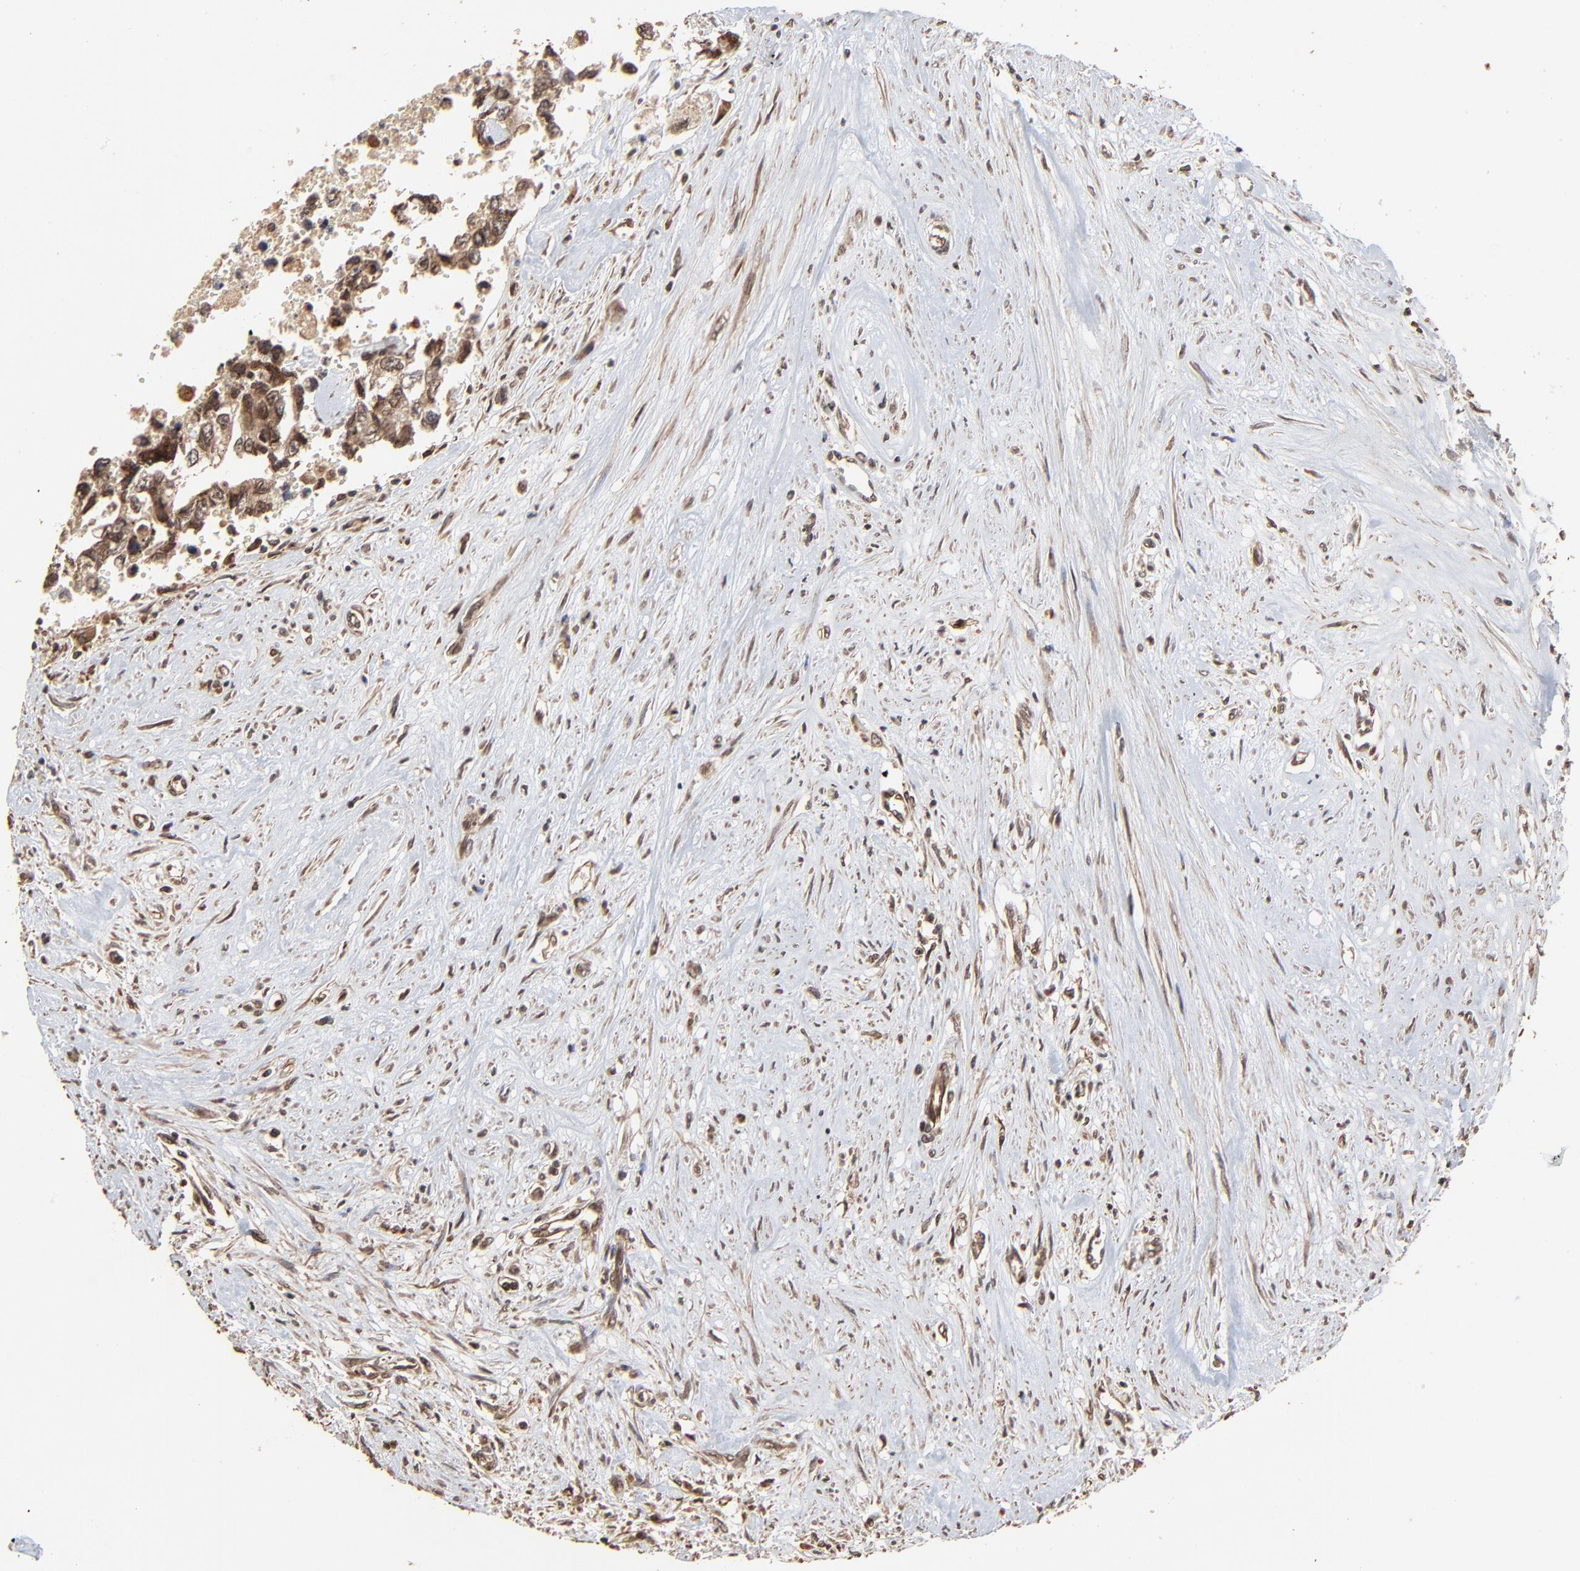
{"staining": {"intensity": "moderate", "quantity": ">75%", "location": "cytoplasmic/membranous,nuclear"}, "tissue": "testis cancer", "cell_type": "Tumor cells", "image_type": "cancer", "snomed": [{"axis": "morphology", "description": "Carcinoma, Embryonal, NOS"}, {"axis": "topography", "description": "Testis"}], "caption": "Immunohistochemistry (IHC) of embryonal carcinoma (testis) reveals medium levels of moderate cytoplasmic/membranous and nuclear expression in about >75% of tumor cells.", "gene": "FAM227A", "patient": {"sex": "male", "age": 31}}